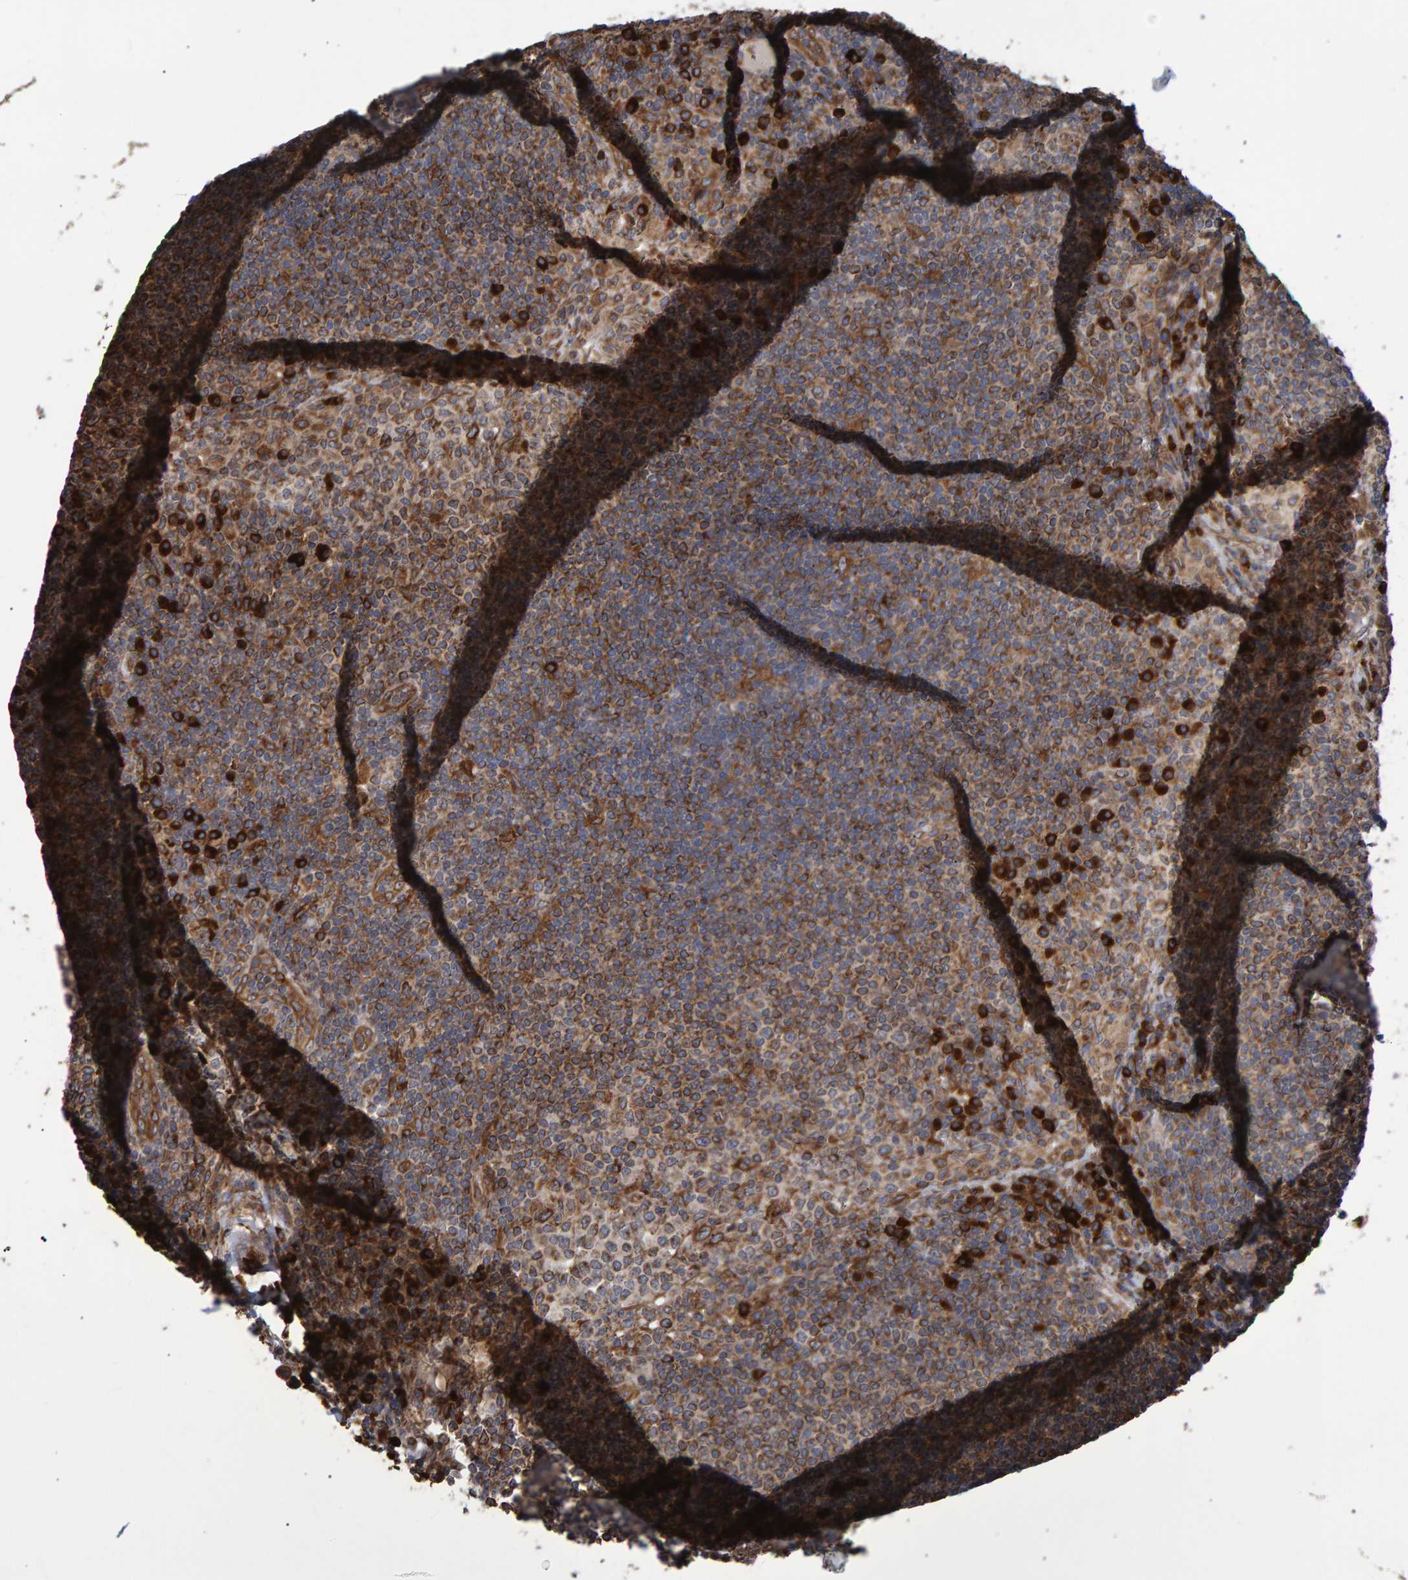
{"staining": {"intensity": "moderate", "quantity": "<25%", "location": "cytoplasmic/membranous"}, "tissue": "lymph node", "cell_type": "Germinal center cells", "image_type": "normal", "snomed": [{"axis": "morphology", "description": "Normal tissue, NOS"}, {"axis": "topography", "description": "Lymph node"}], "caption": "Brown immunohistochemical staining in unremarkable lymph node displays moderate cytoplasmic/membranous expression in about <25% of germinal center cells. The staining was performed using DAB (3,3'-diaminobenzidine), with brown indicating positive protein expression. Nuclei are stained blue with hematoxylin.", "gene": "FAM117A", "patient": {"sex": "female", "age": 53}}